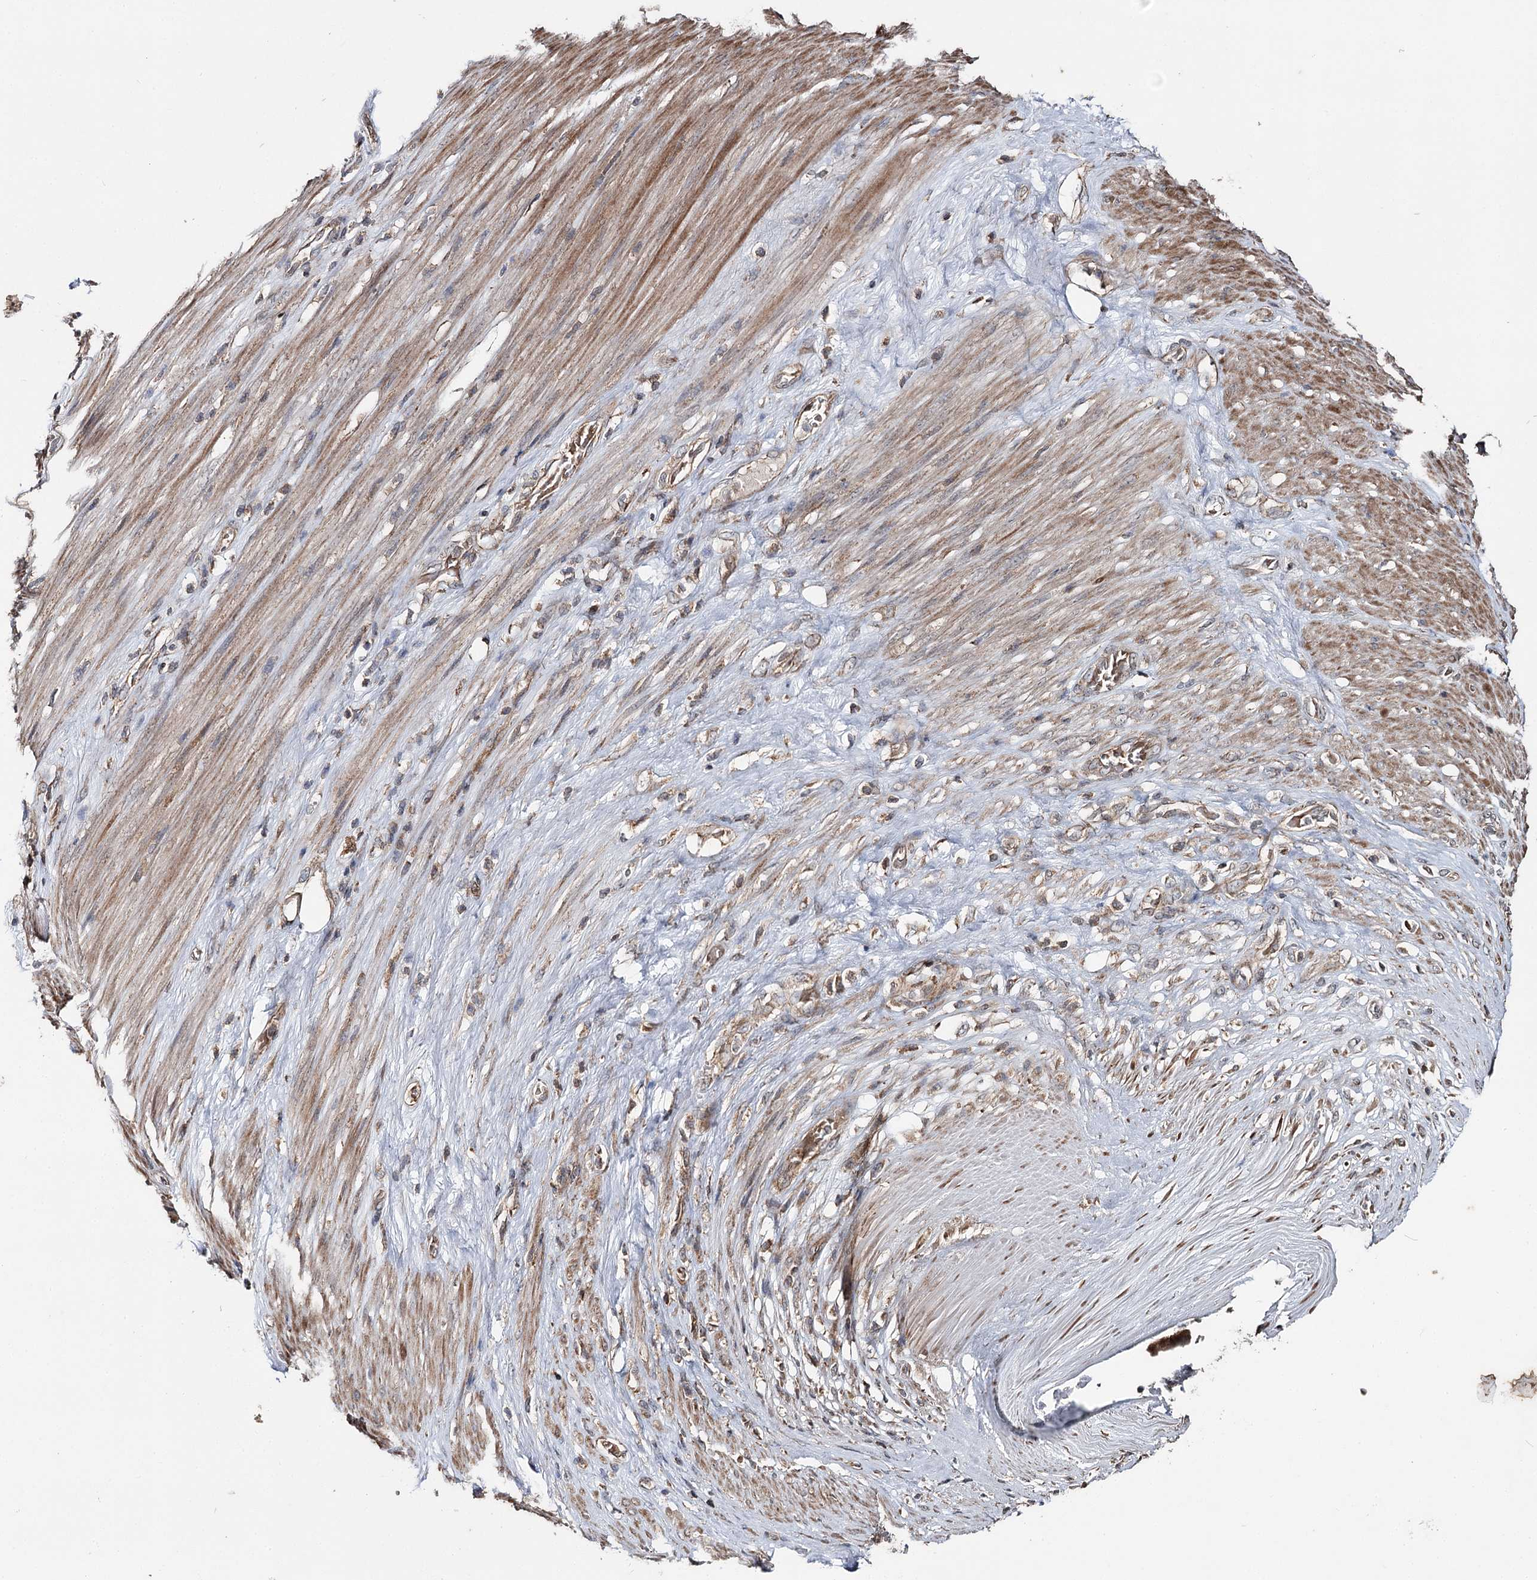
{"staining": {"intensity": "weak", "quantity": ">75%", "location": "cytoplasmic/membranous"}, "tissue": "stomach cancer", "cell_type": "Tumor cells", "image_type": "cancer", "snomed": [{"axis": "morphology", "description": "Adenocarcinoma, NOS"}, {"axis": "morphology", "description": "Adenocarcinoma, High grade"}, {"axis": "topography", "description": "Stomach, upper"}, {"axis": "topography", "description": "Stomach, lower"}], "caption": "Brown immunohistochemical staining in human adenocarcinoma (stomach) reveals weak cytoplasmic/membranous expression in approximately >75% of tumor cells.", "gene": "MINDY3", "patient": {"sex": "female", "age": 65}}